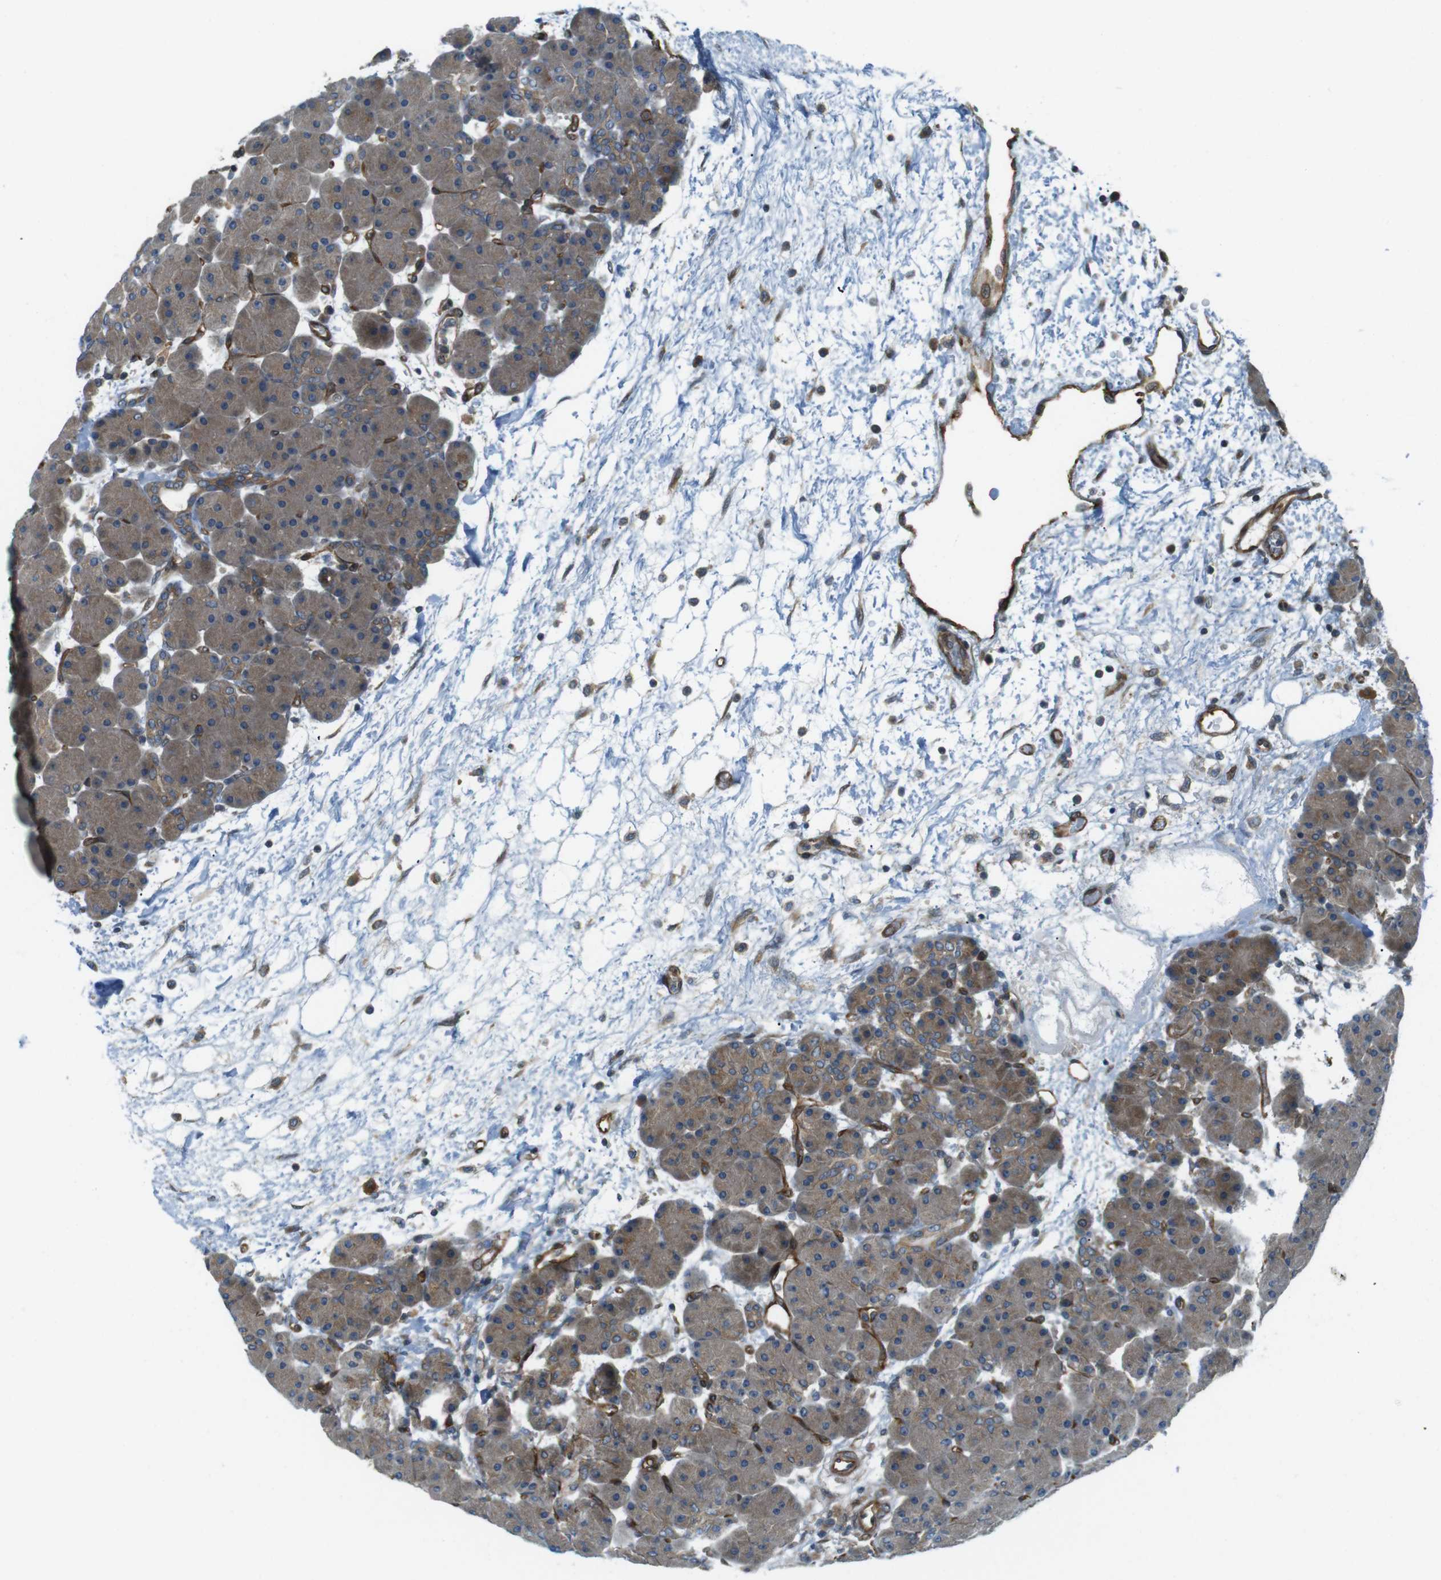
{"staining": {"intensity": "weak", "quantity": ">75%", "location": "cytoplasmic/membranous"}, "tissue": "pancreas", "cell_type": "Exocrine glandular cells", "image_type": "normal", "snomed": [{"axis": "morphology", "description": "Normal tissue, NOS"}, {"axis": "topography", "description": "Pancreas"}], "caption": "Brown immunohistochemical staining in benign human pancreas displays weak cytoplasmic/membranous positivity in about >75% of exocrine glandular cells.", "gene": "TSC1", "patient": {"sex": "male", "age": 66}}